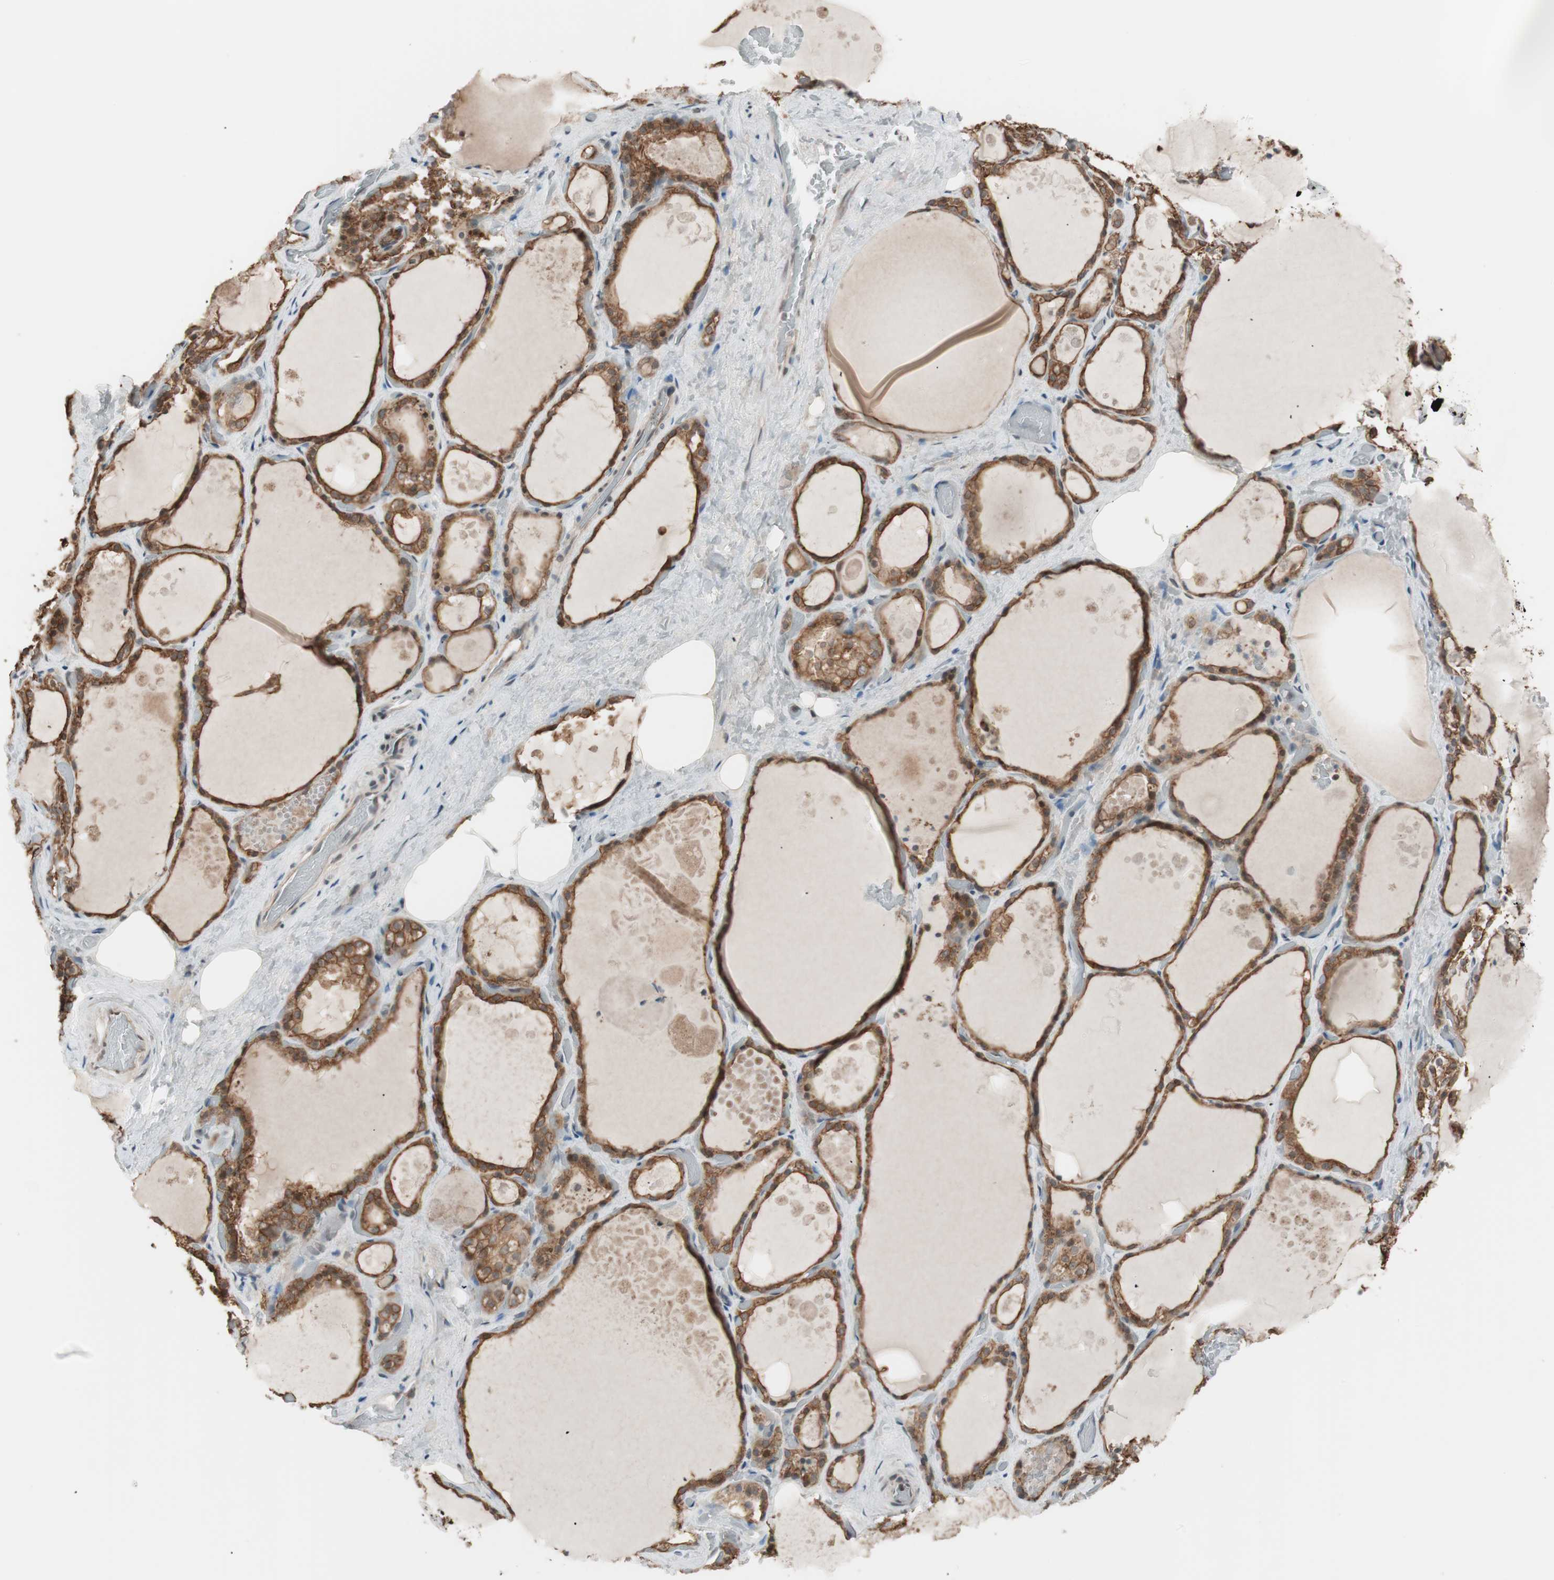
{"staining": {"intensity": "moderate", "quantity": ">75%", "location": "cytoplasmic/membranous"}, "tissue": "thyroid gland", "cell_type": "Glandular cells", "image_type": "normal", "snomed": [{"axis": "morphology", "description": "Normal tissue, NOS"}, {"axis": "topography", "description": "Thyroid gland"}], "caption": "Moderate cytoplasmic/membranous protein positivity is identified in approximately >75% of glandular cells in thyroid gland.", "gene": "FBXO5", "patient": {"sex": "male", "age": 61}}